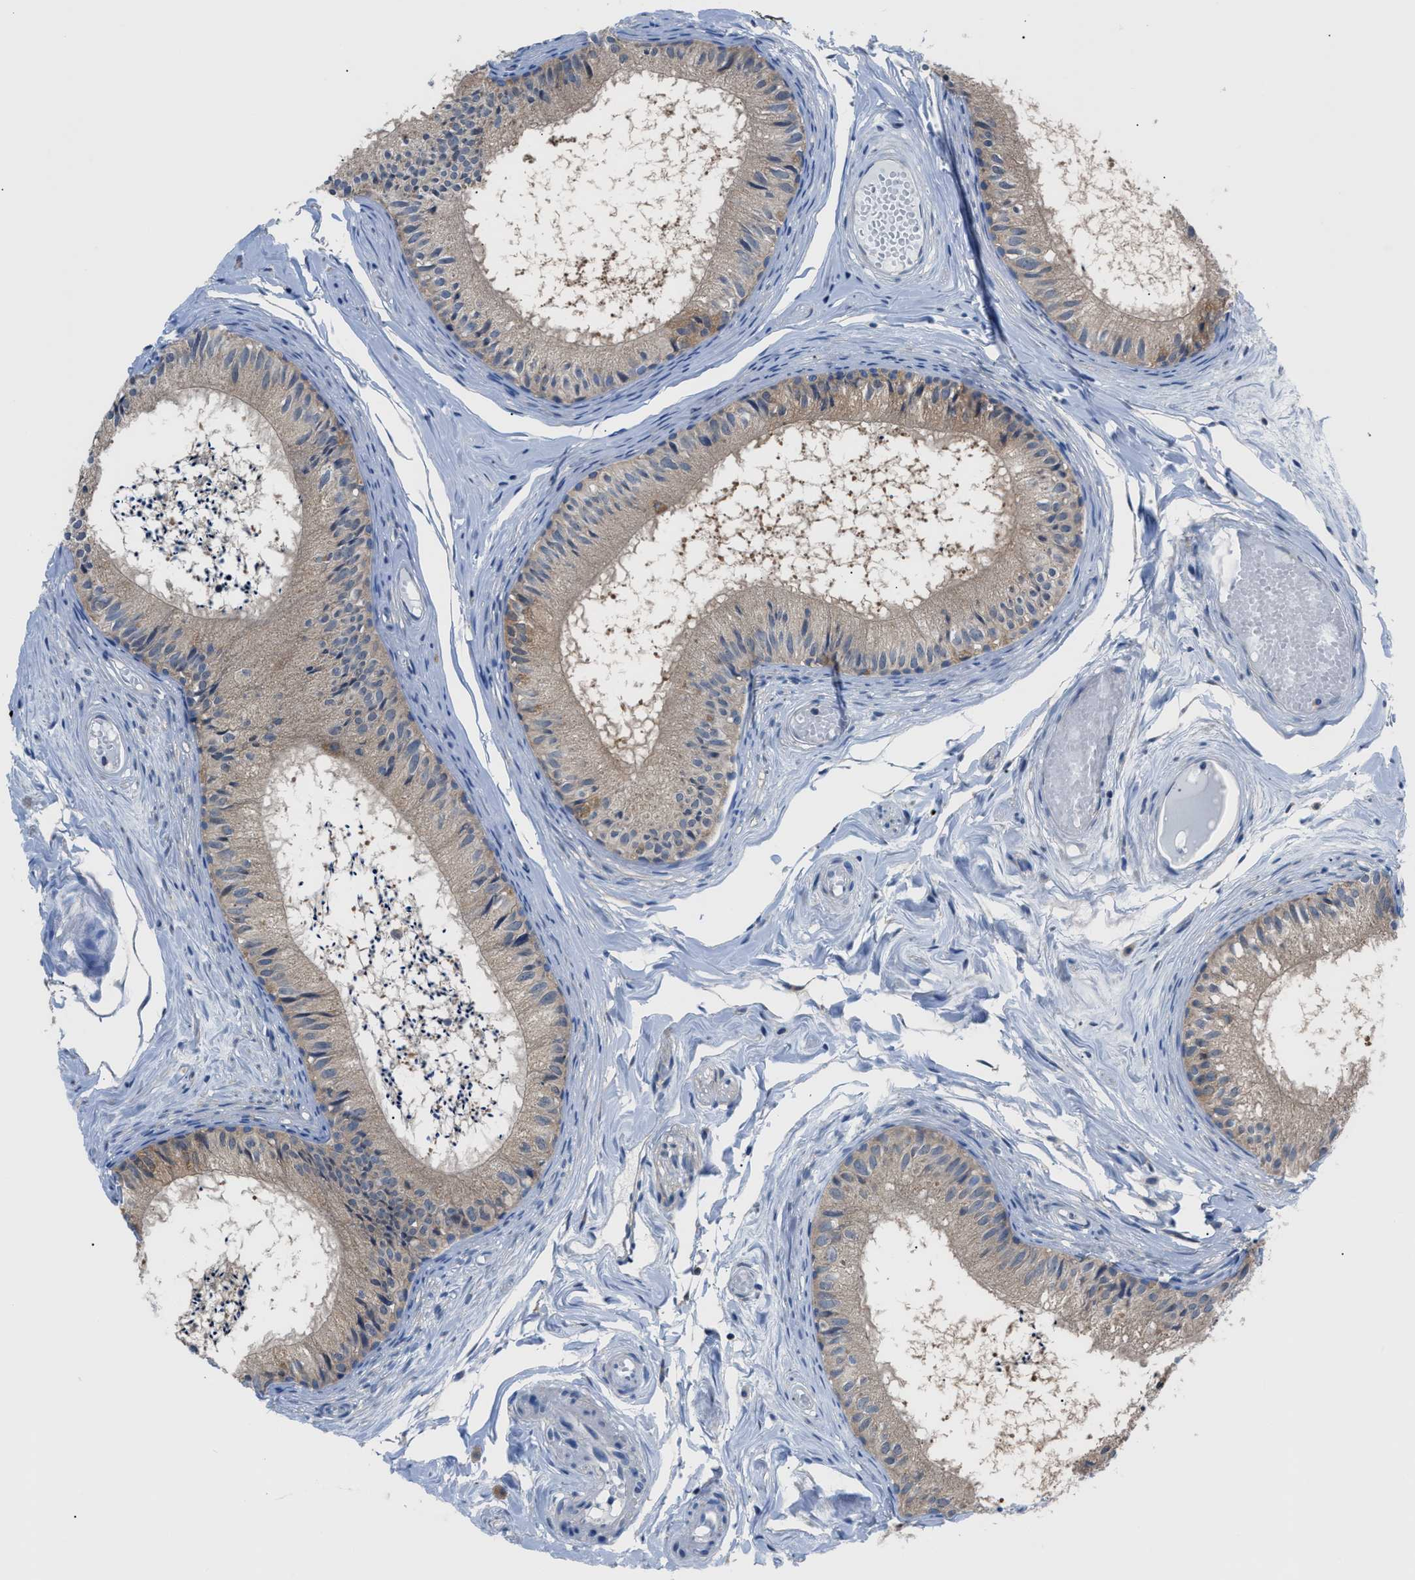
{"staining": {"intensity": "moderate", "quantity": ">75%", "location": "cytoplasmic/membranous"}, "tissue": "epididymis", "cell_type": "Glandular cells", "image_type": "normal", "snomed": [{"axis": "morphology", "description": "Normal tissue, NOS"}, {"axis": "topography", "description": "Epididymis"}], "caption": "Immunohistochemical staining of unremarkable epididymis exhibits medium levels of moderate cytoplasmic/membranous staining in approximately >75% of glandular cells.", "gene": "TMEM45B", "patient": {"sex": "male", "age": 46}}